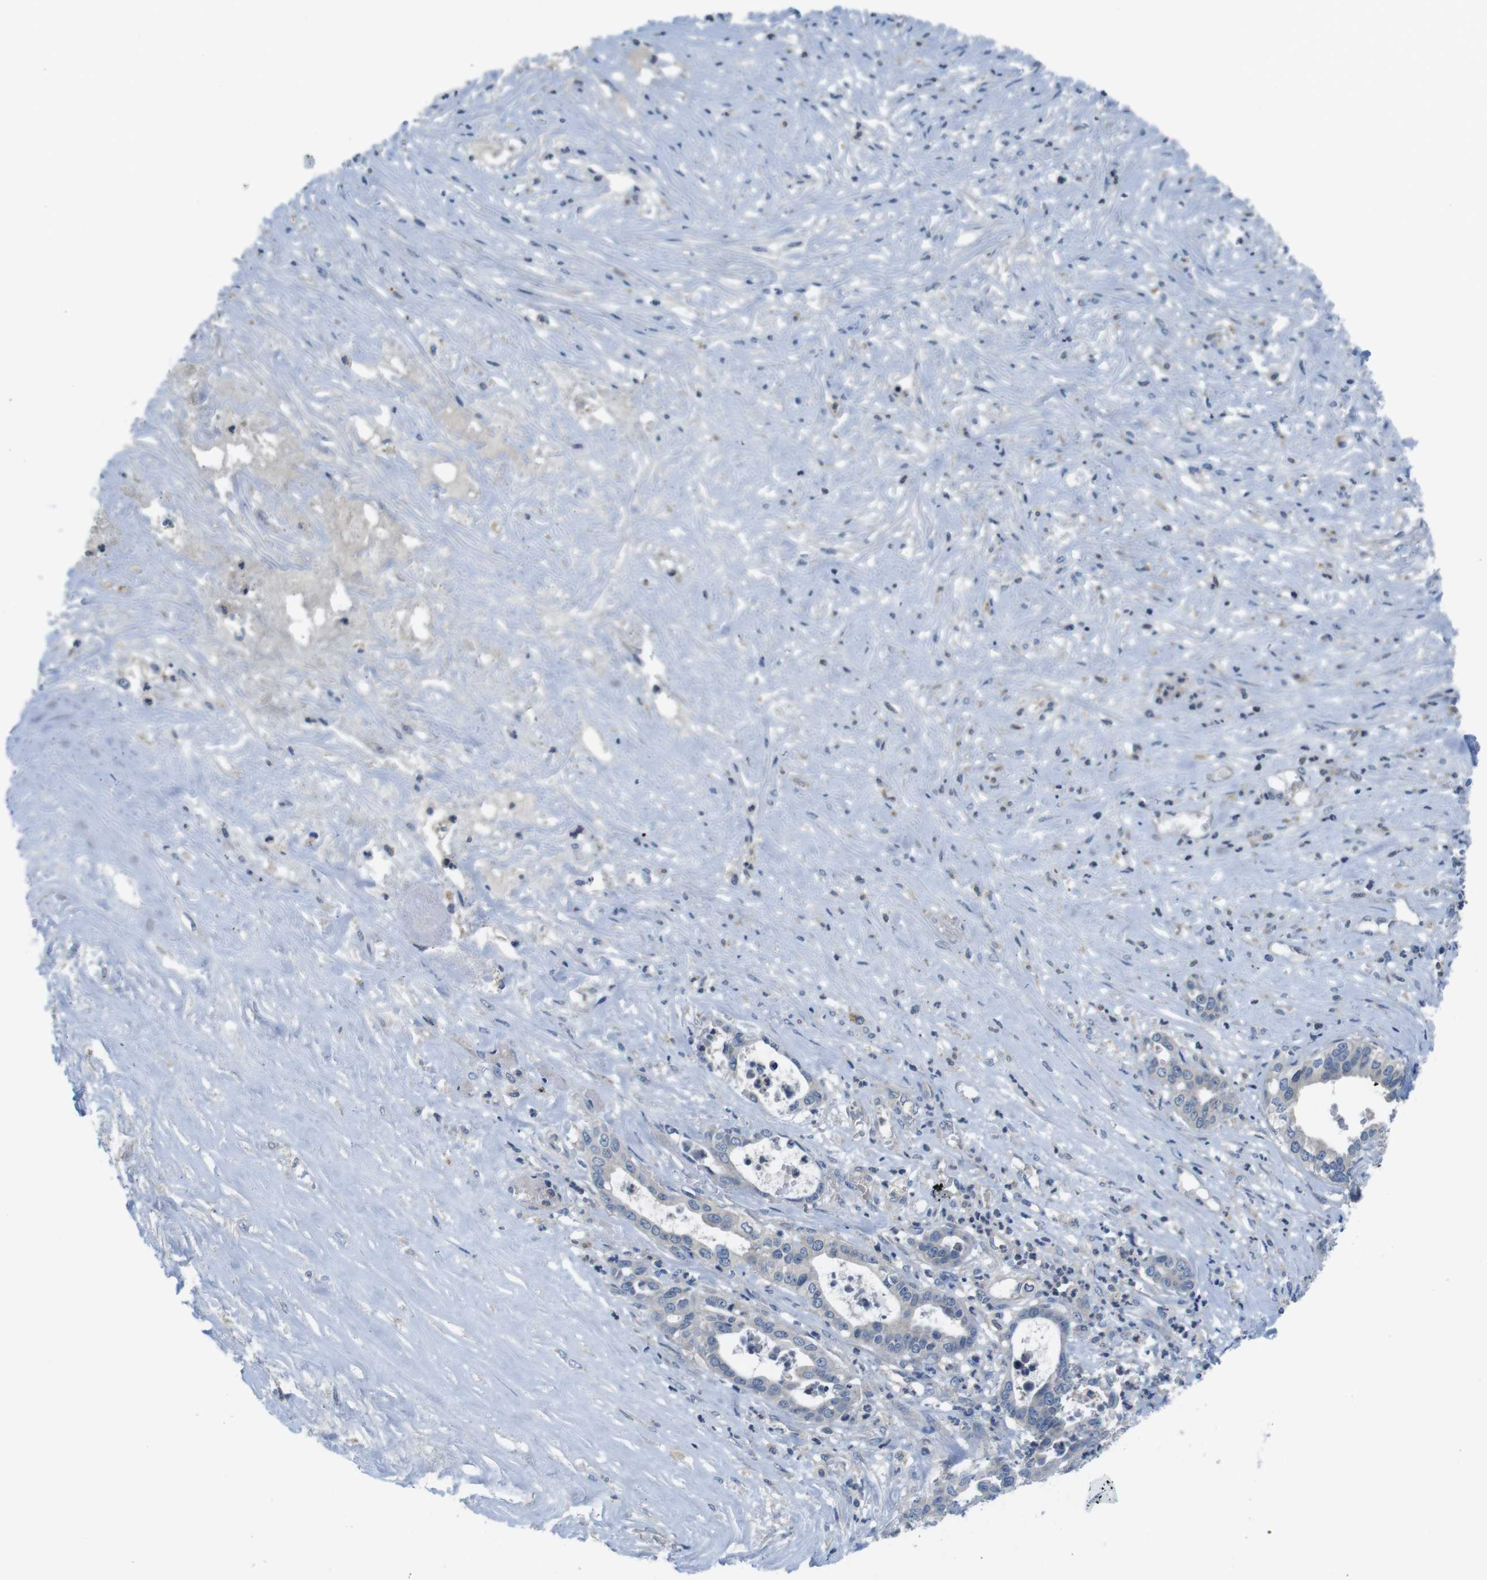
{"staining": {"intensity": "negative", "quantity": "none", "location": "none"}, "tissue": "liver cancer", "cell_type": "Tumor cells", "image_type": "cancer", "snomed": [{"axis": "morphology", "description": "Cholangiocarcinoma"}, {"axis": "topography", "description": "Liver"}], "caption": "Human liver cancer (cholangiocarcinoma) stained for a protein using immunohistochemistry demonstrates no positivity in tumor cells.", "gene": "PIK3CD", "patient": {"sex": "female", "age": 61}}